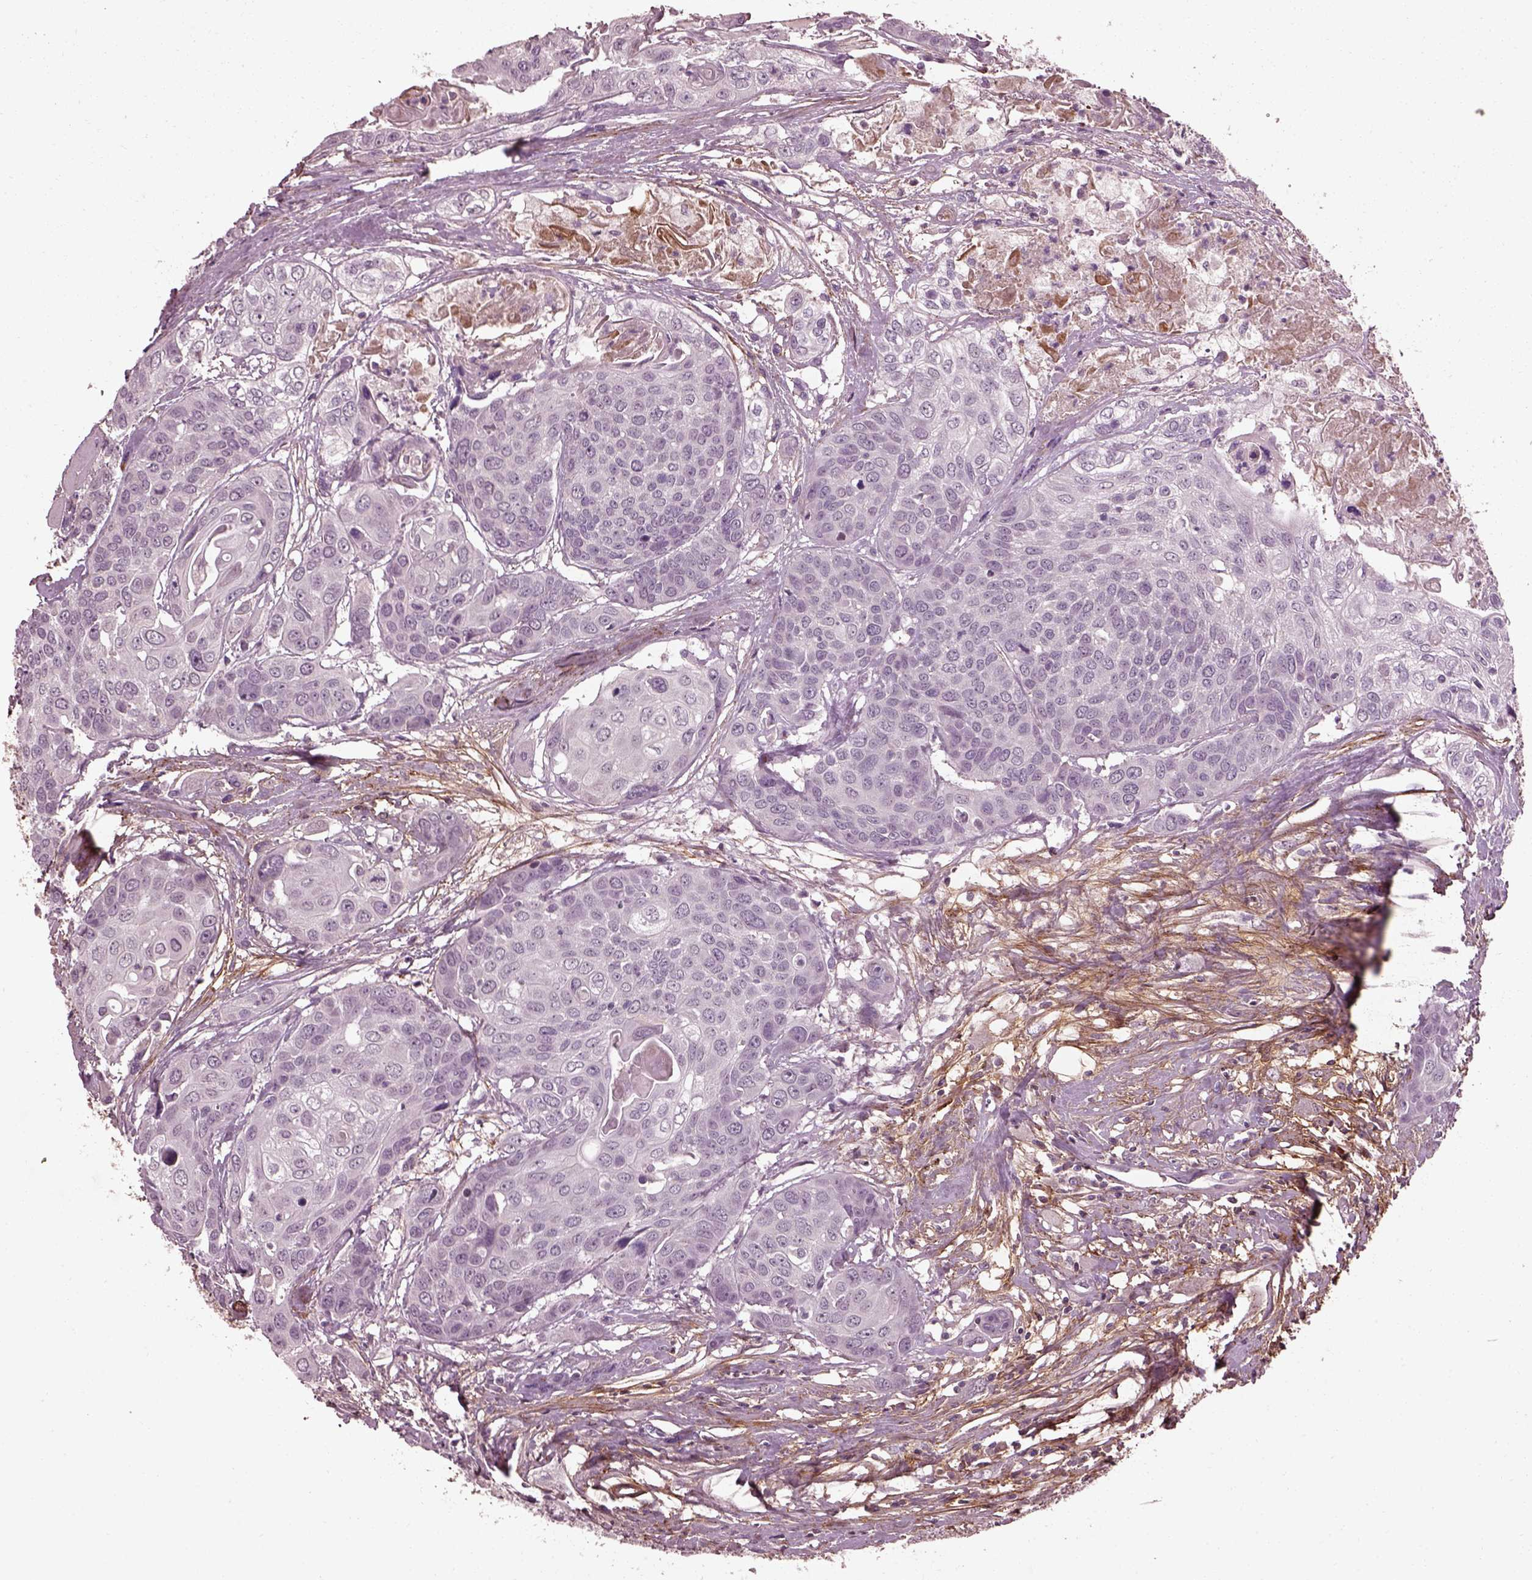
{"staining": {"intensity": "negative", "quantity": "none", "location": "none"}, "tissue": "head and neck cancer", "cell_type": "Tumor cells", "image_type": "cancer", "snomed": [{"axis": "morphology", "description": "Squamous cell carcinoma, NOS"}, {"axis": "topography", "description": "Oral tissue"}, {"axis": "topography", "description": "Head-Neck"}], "caption": "Immunohistochemical staining of head and neck squamous cell carcinoma exhibits no significant expression in tumor cells.", "gene": "EFEMP1", "patient": {"sex": "male", "age": 56}}